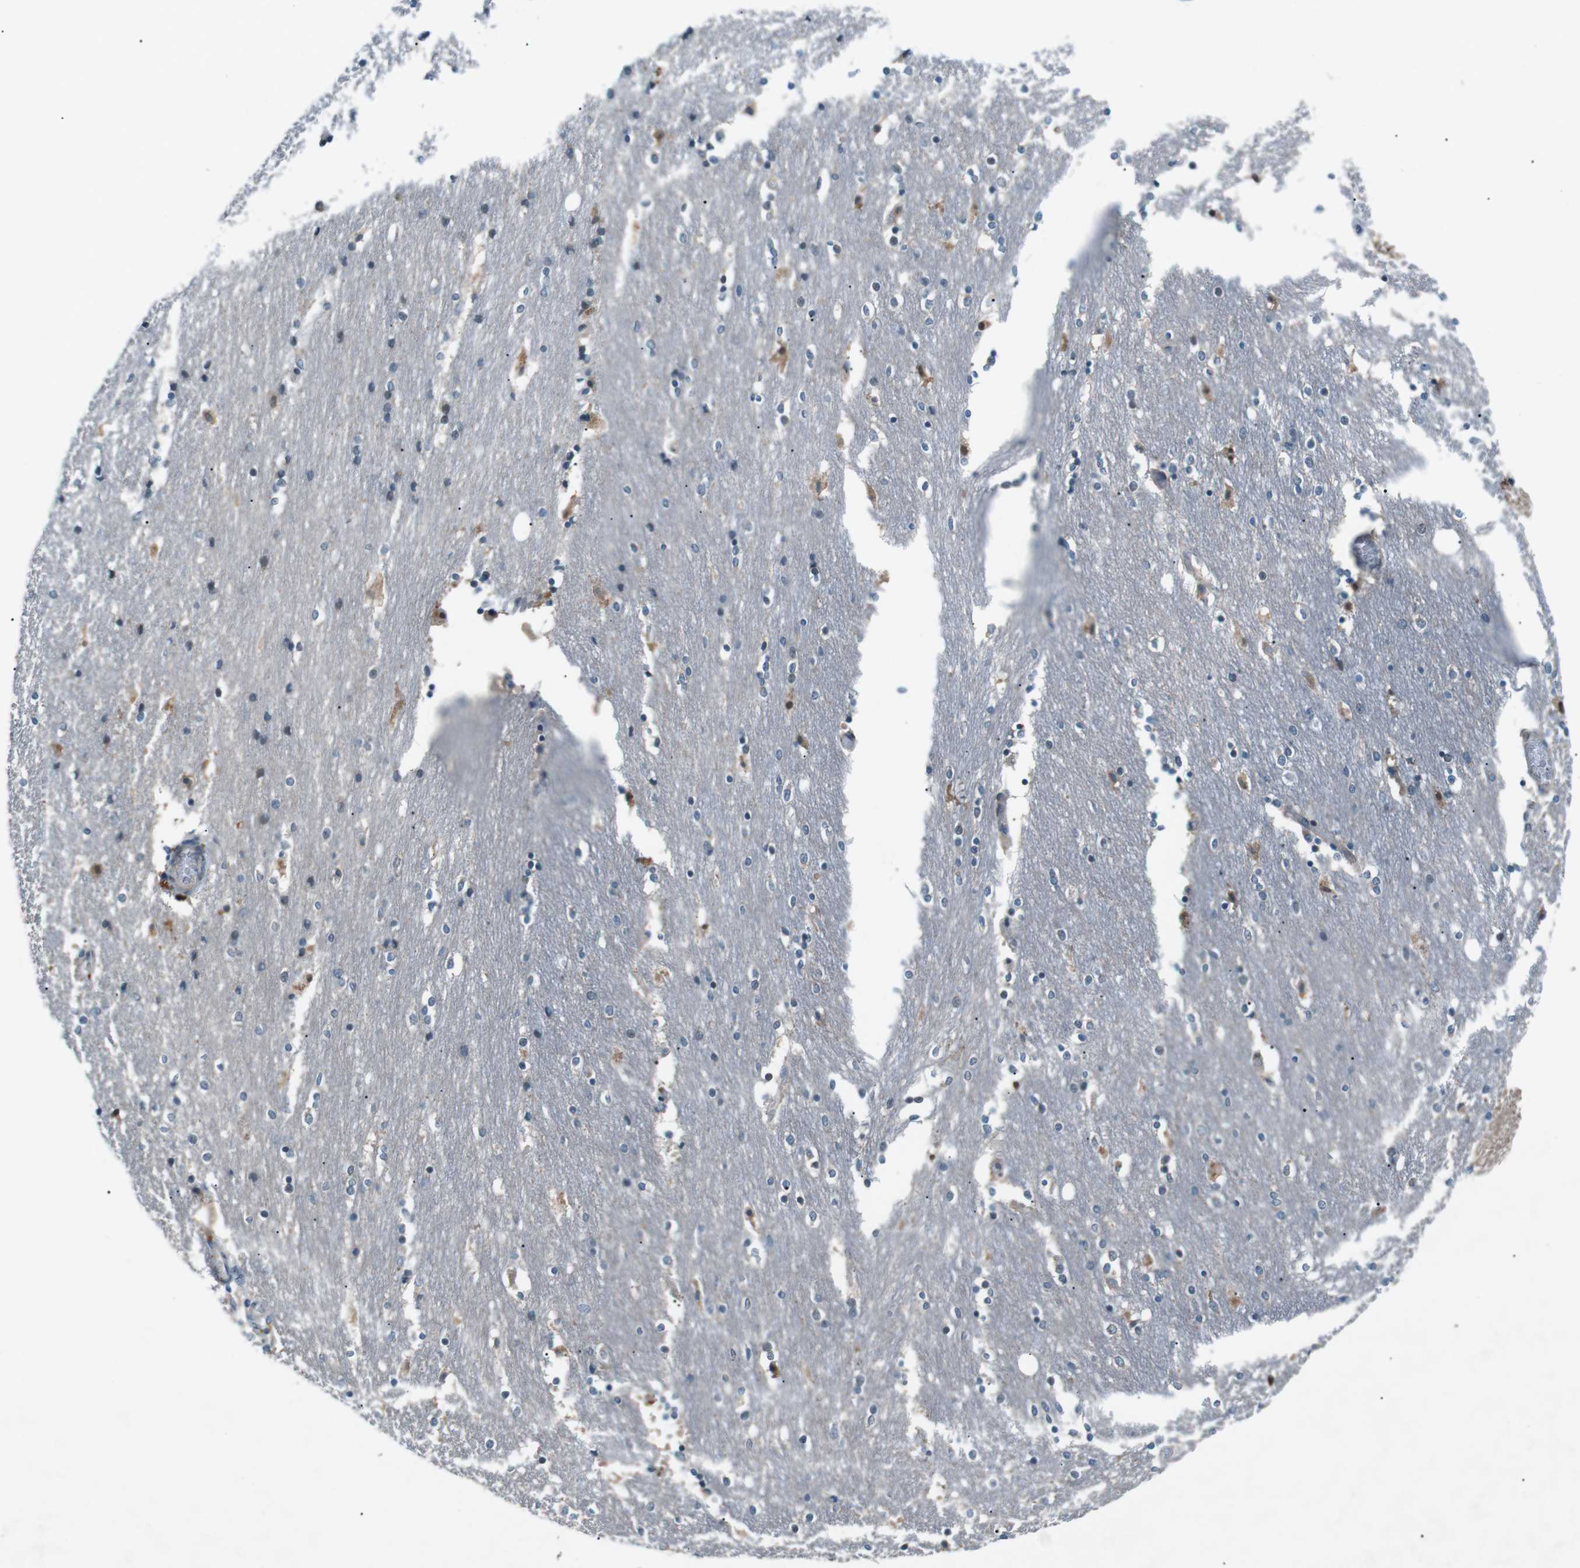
{"staining": {"intensity": "moderate", "quantity": "<25%", "location": "cytoplasmic/membranous"}, "tissue": "caudate", "cell_type": "Glial cells", "image_type": "normal", "snomed": [{"axis": "morphology", "description": "Normal tissue, NOS"}, {"axis": "topography", "description": "Lateral ventricle wall"}], "caption": "Protein expression analysis of unremarkable human caudate reveals moderate cytoplasmic/membranous positivity in approximately <25% of glial cells. The protein of interest is shown in brown color, while the nuclei are stained blue.", "gene": "LRIG2", "patient": {"sex": "female", "age": 54}}